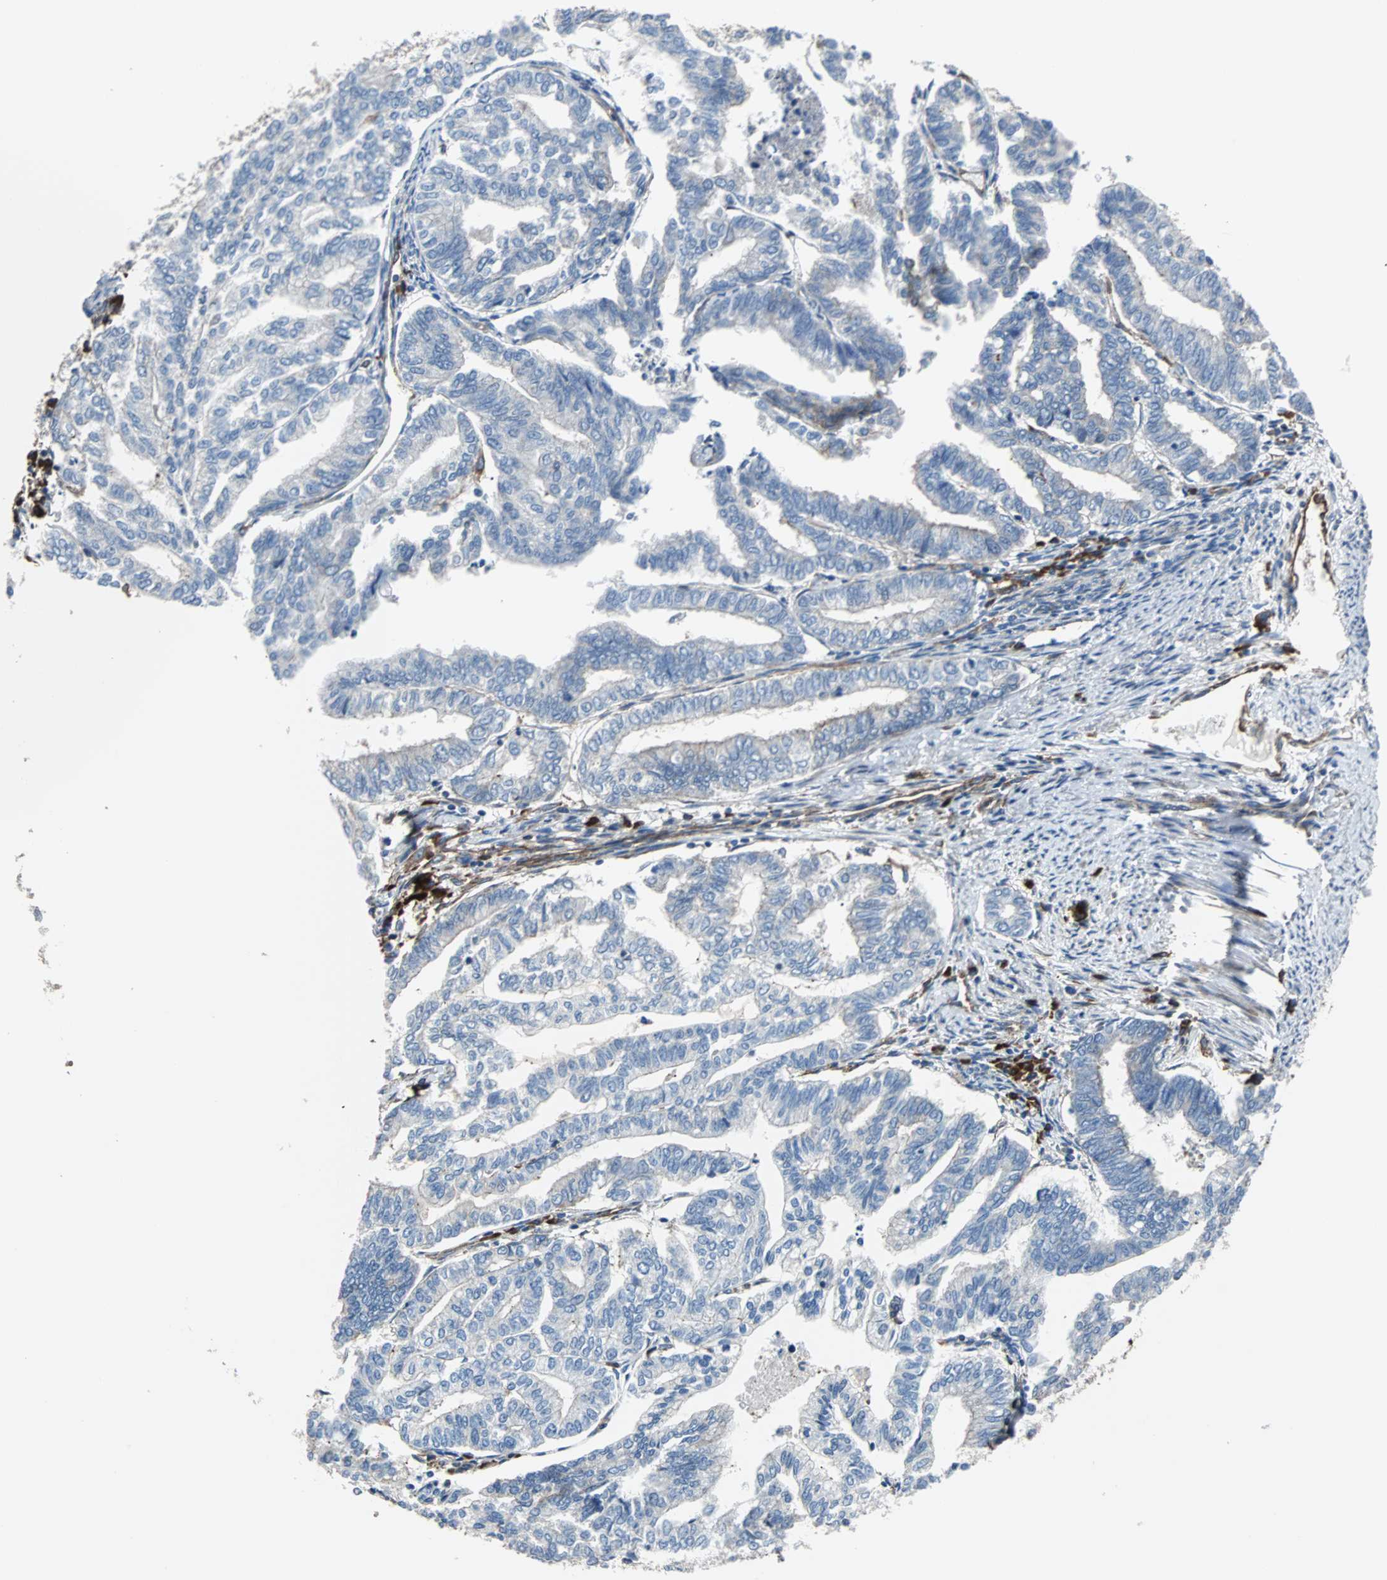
{"staining": {"intensity": "weak", "quantity": ">75%", "location": "cytoplasmic/membranous"}, "tissue": "endometrial cancer", "cell_type": "Tumor cells", "image_type": "cancer", "snomed": [{"axis": "morphology", "description": "Adenocarcinoma, NOS"}, {"axis": "topography", "description": "Endometrium"}], "caption": "Protein staining of adenocarcinoma (endometrial) tissue exhibits weak cytoplasmic/membranous positivity in about >75% of tumor cells.", "gene": "PLCG2", "patient": {"sex": "female", "age": 79}}